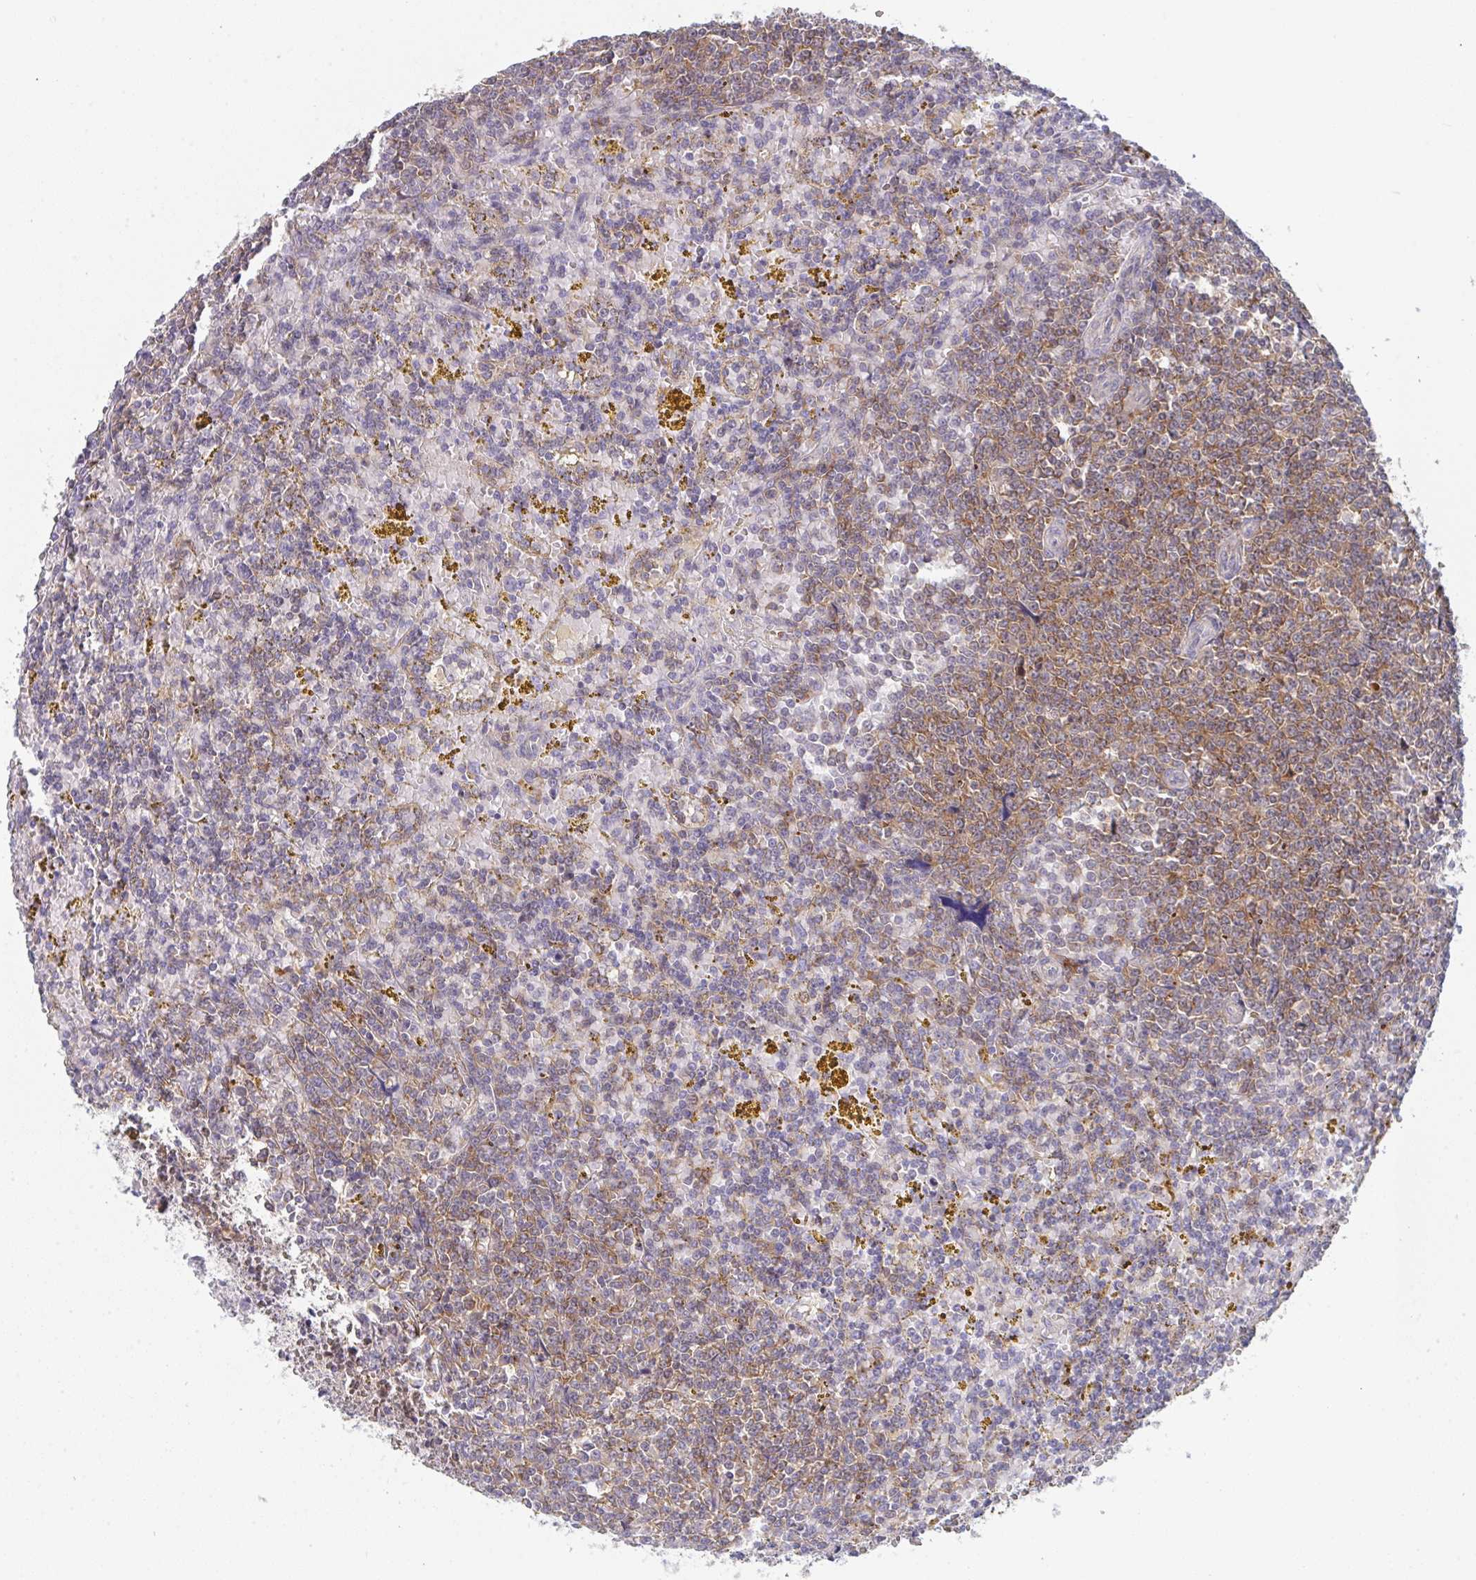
{"staining": {"intensity": "moderate", "quantity": "25%-75%", "location": "cytoplasmic/membranous"}, "tissue": "lymphoma", "cell_type": "Tumor cells", "image_type": "cancer", "snomed": [{"axis": "morphology", "description": "Malignant lymphoma, non-Hodgkin's type, Low grade"}, {"axis": "topography", "description": "Spleen"}, {"axis": "topography", "description": "Lymph node"}], "caption": "The photomicrograph demonstrates staining of malignant lymphoma, non-Hodgkin's type (low-grade), revealing moderate cytoplasmic/membranous protein positivity (brown color) within tumor cells.", "gene": "DISP2", "patient": {"sex": "female", "age": 66}}